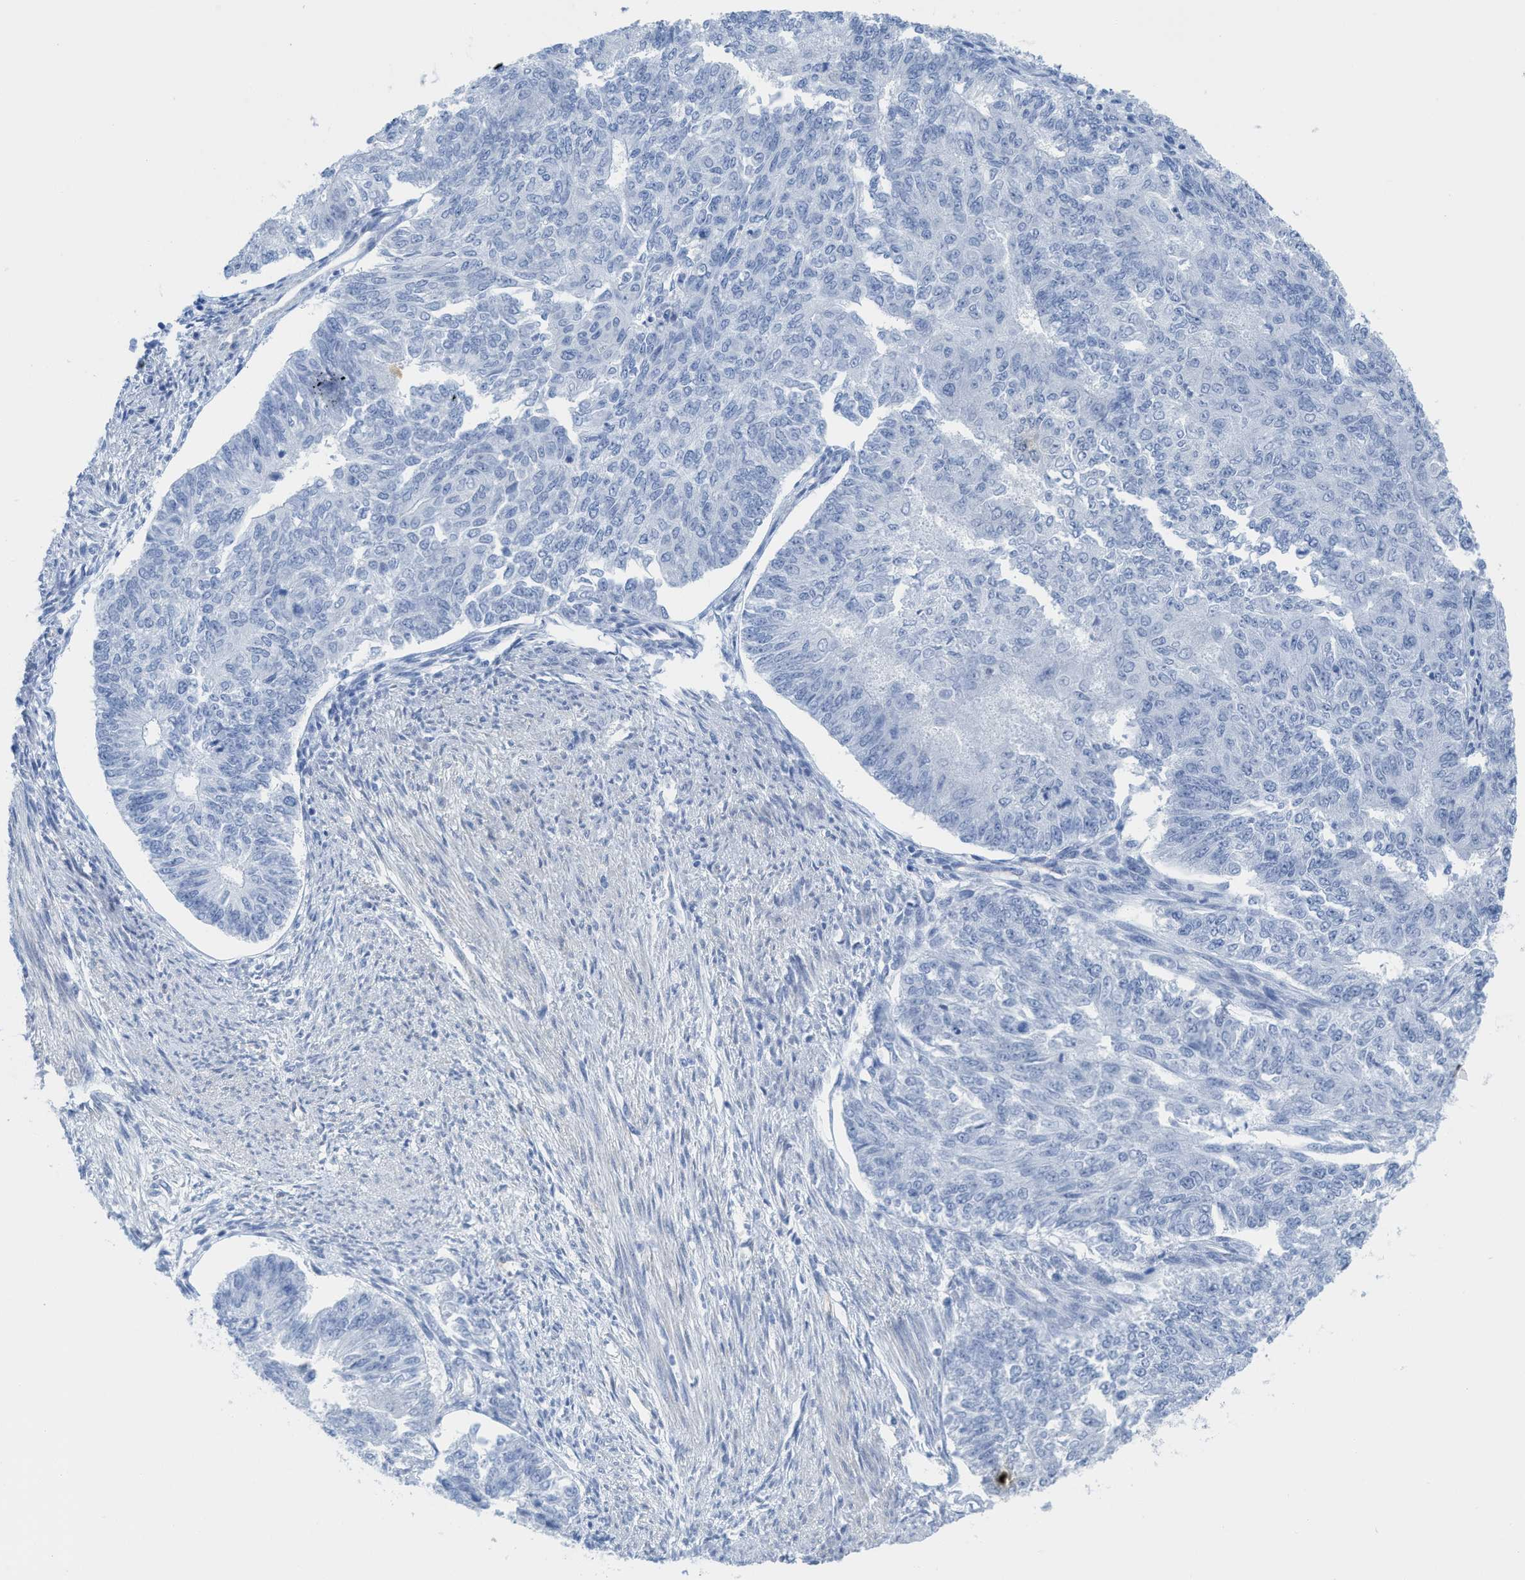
{"staining": {"intensity": "negative", "quantity": "none", "location": "none"}, "tissue": "endometrial cancer", "cell_type": "Tumor cells", "image_type": "cancer", "snomed": [{"axis": "morphology", "description": "Adenocarcinoma, NOS"}, {"axis": "topography", "description": "Endometrium"}], "caption": "DAB (3,3'-diaminobenzidine) immunohistochemical staining of endometrial cancer exhibits no significant positivity in tumor cells. (Brightfield microscopy of DAB IHC at high magnification).", "gene": "TUB", "patient": {"sex": "female", "age": 32}}